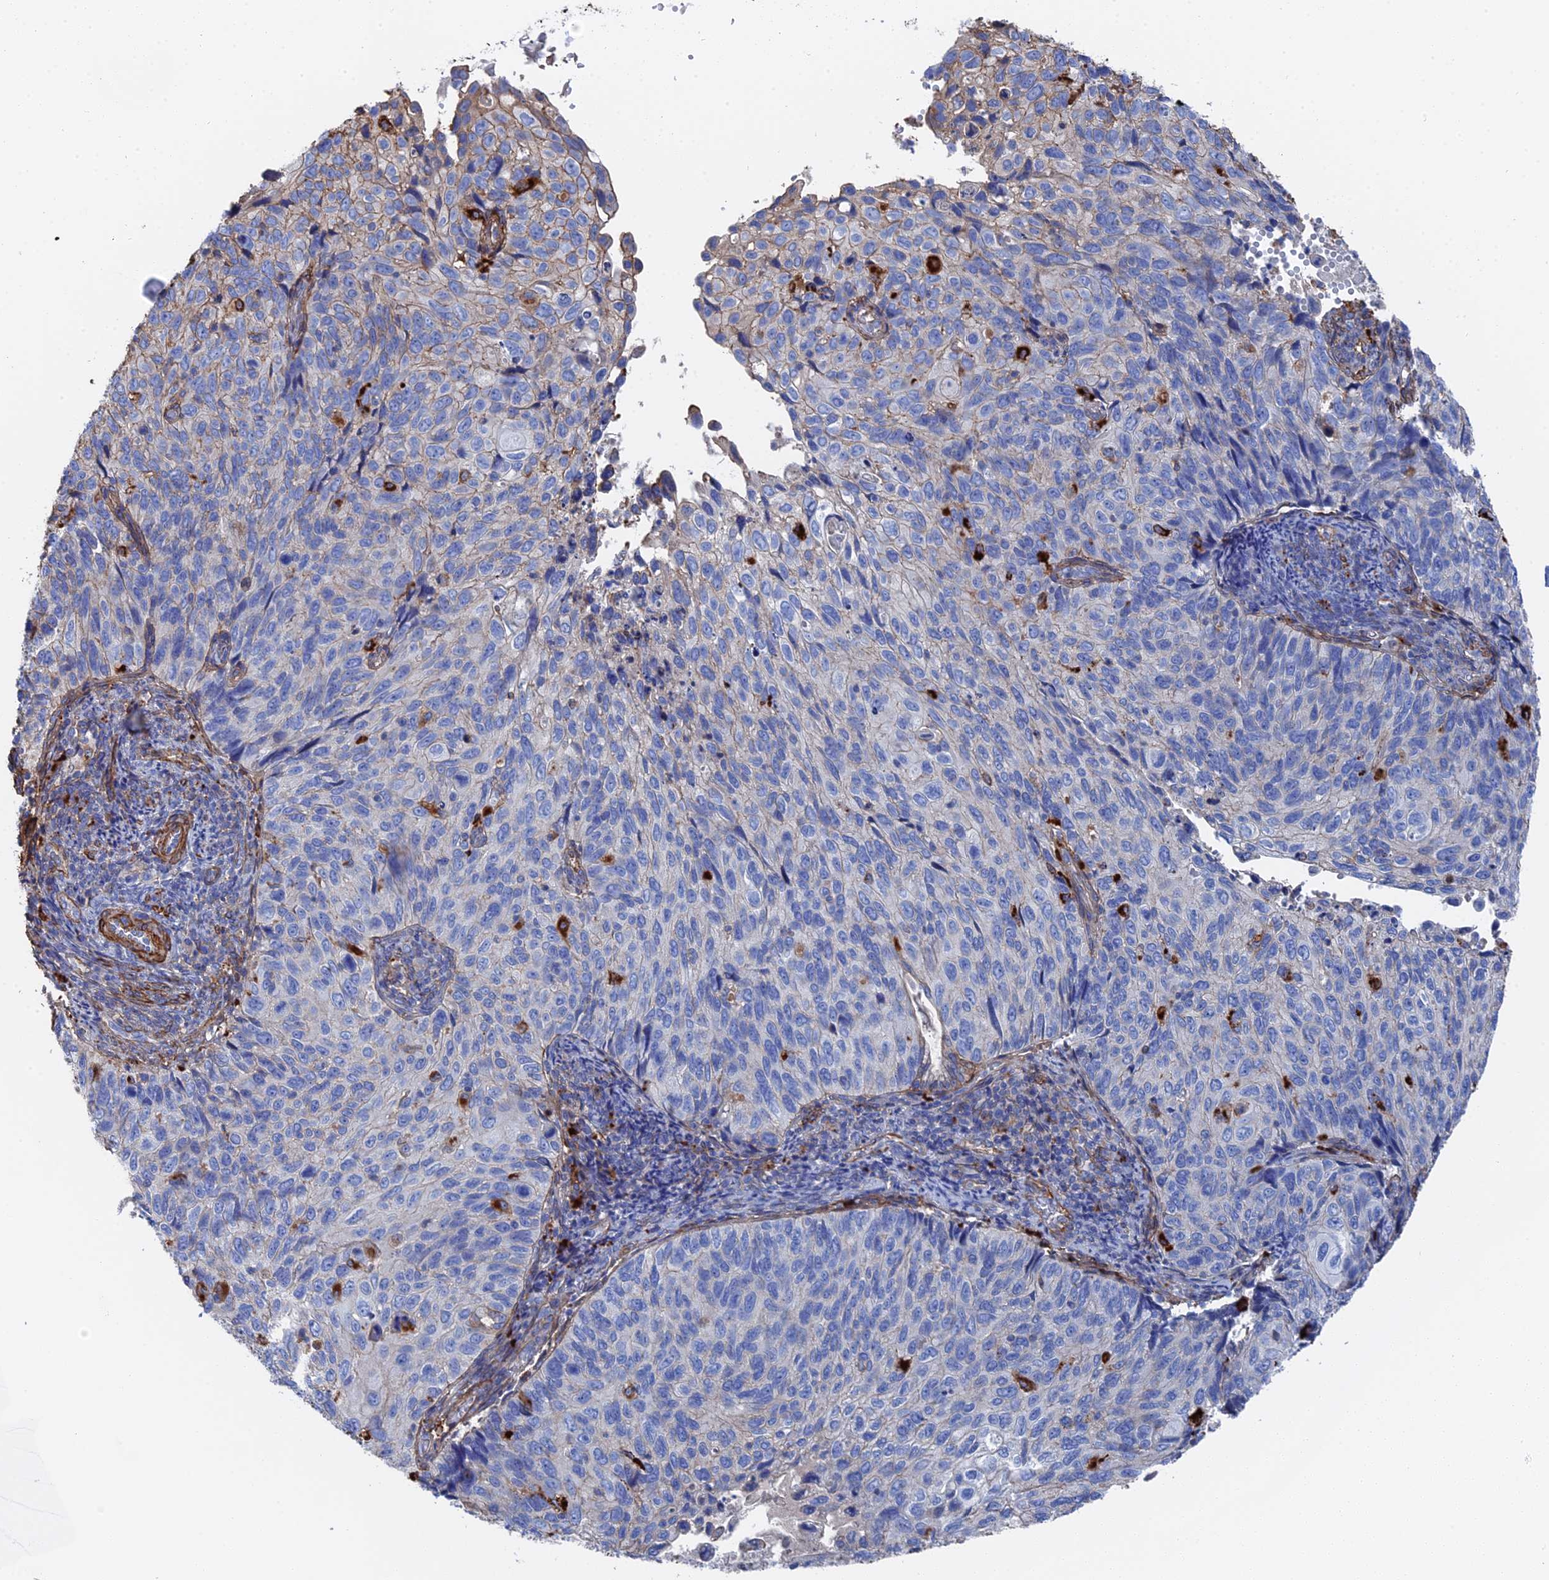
{"staining": {"intensity": "negative", "quantity": "none", "location": "none"}, "tissue": "cervical cancer", "cell_type": "Tumor cells", "image_type": "cancer", "snomed": [{"axis": "morphology", "description": "Squamous cell carcinoma, NOS"}, {"axis": "topography", "description": "Cervix"}], "caption": "IHC photomicrograph of human squamous cell carcinoma (cervical) stained for a protein (brown), which exhibits no staining in tumor cells. (Brightfield microscopy of DAB immunohistochemistry at high magnification).", "gene": "STRA6", "patient": {"sex": "female", "age": 70}}